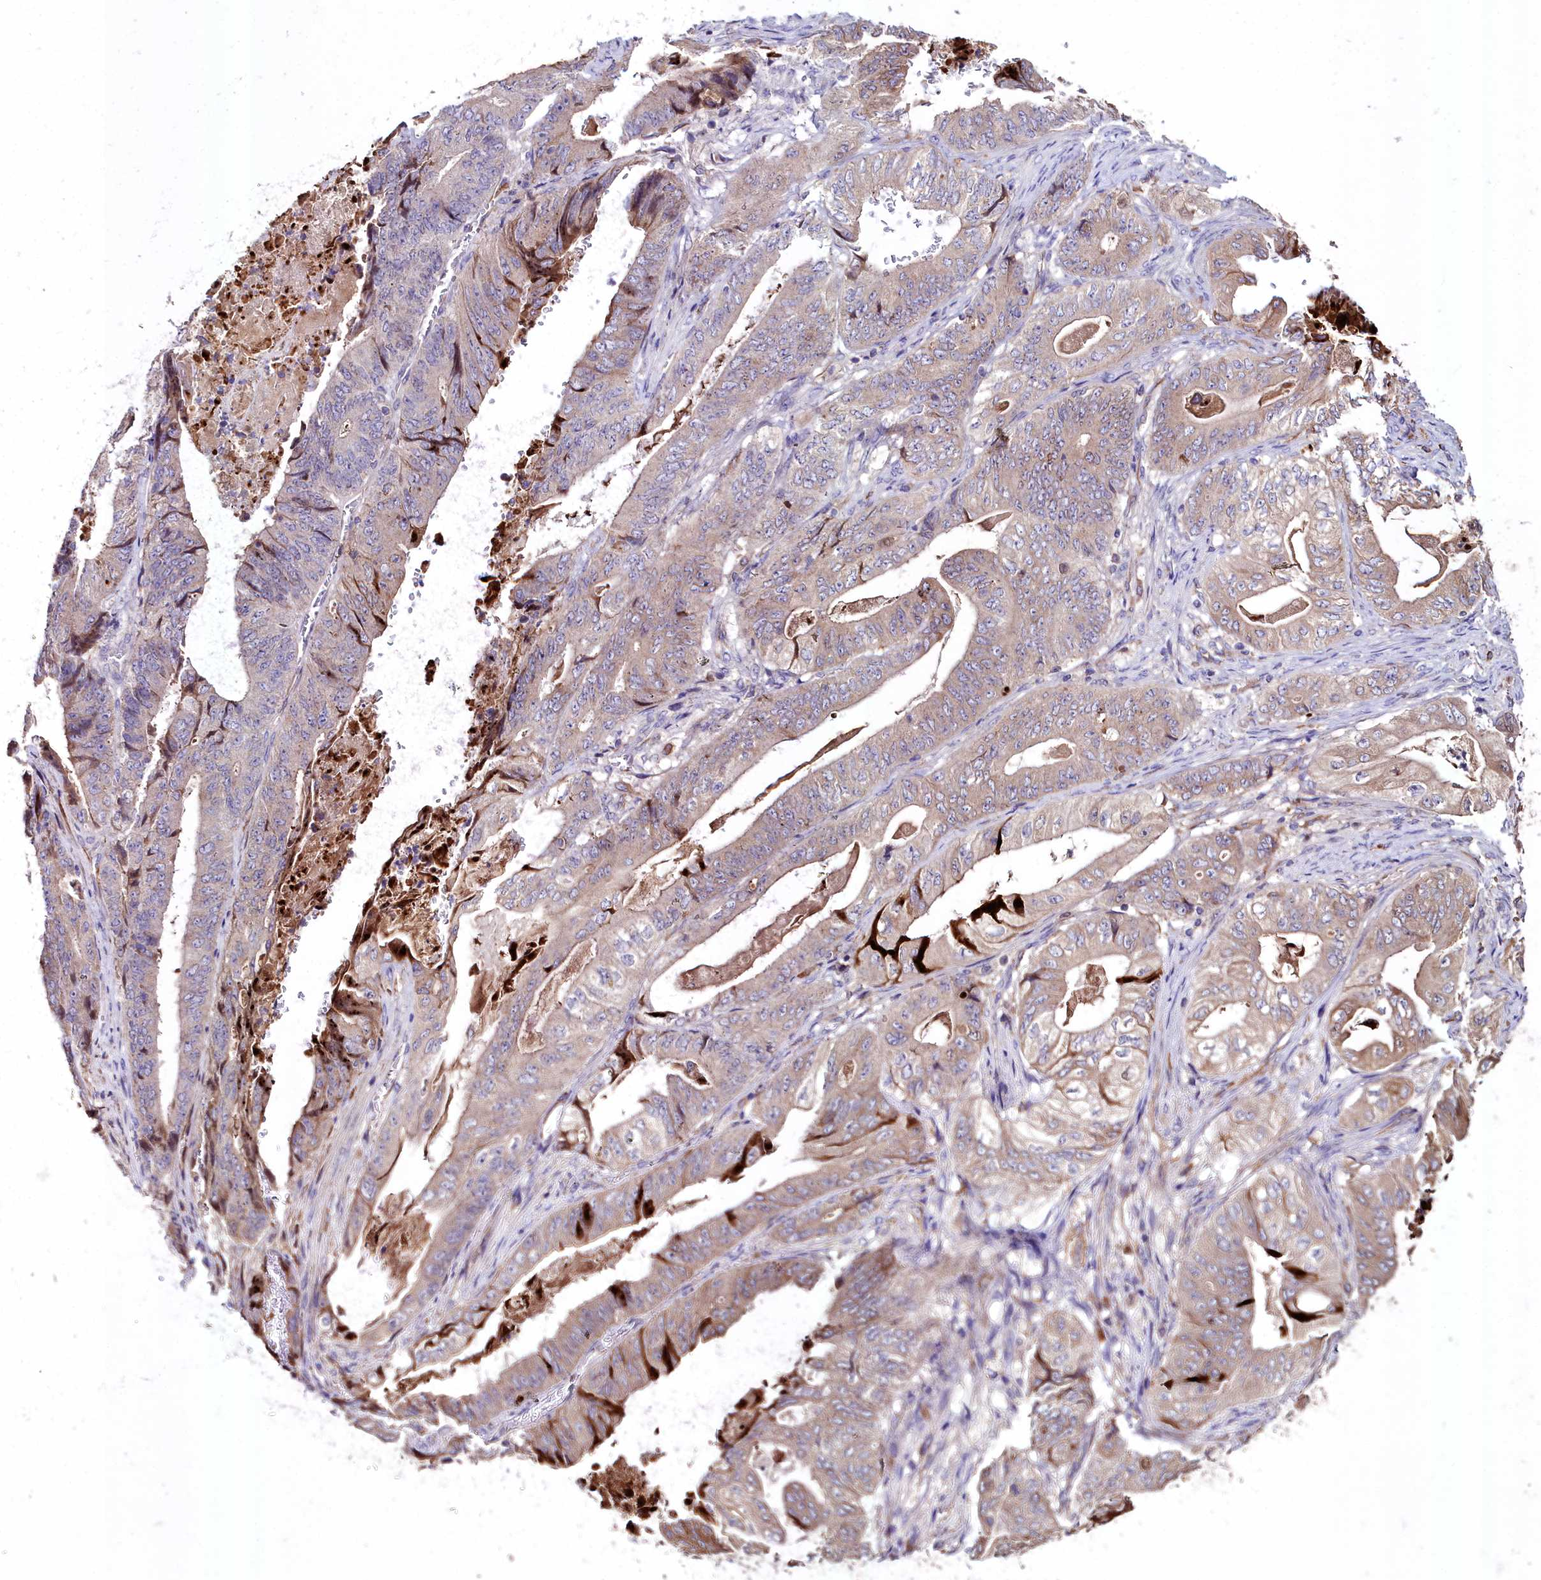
{"staining": {"intensity": "moderate", "quantity": "<25%", "location": "cytoplasmic/membranous"}, "tissue": "stomach cancer", "cell_type": "Tumor cells", "image_type": "cancer", "snomed": [{"axis": "morphology", "description": "Adenocarcinoma, NOS"}, {"axis": "topography", "description": "Stomach"}], "caption": "This image displays stomach cancer stained with immunohistochemistry to label a protein in brown. The cytoplasmic/membranous of tumor cells show moderate positivity for the protein. Nuclei are counter-stained blue.", "gene": "AMBRA1", "patient": {"sex": "female", "age": 73}}